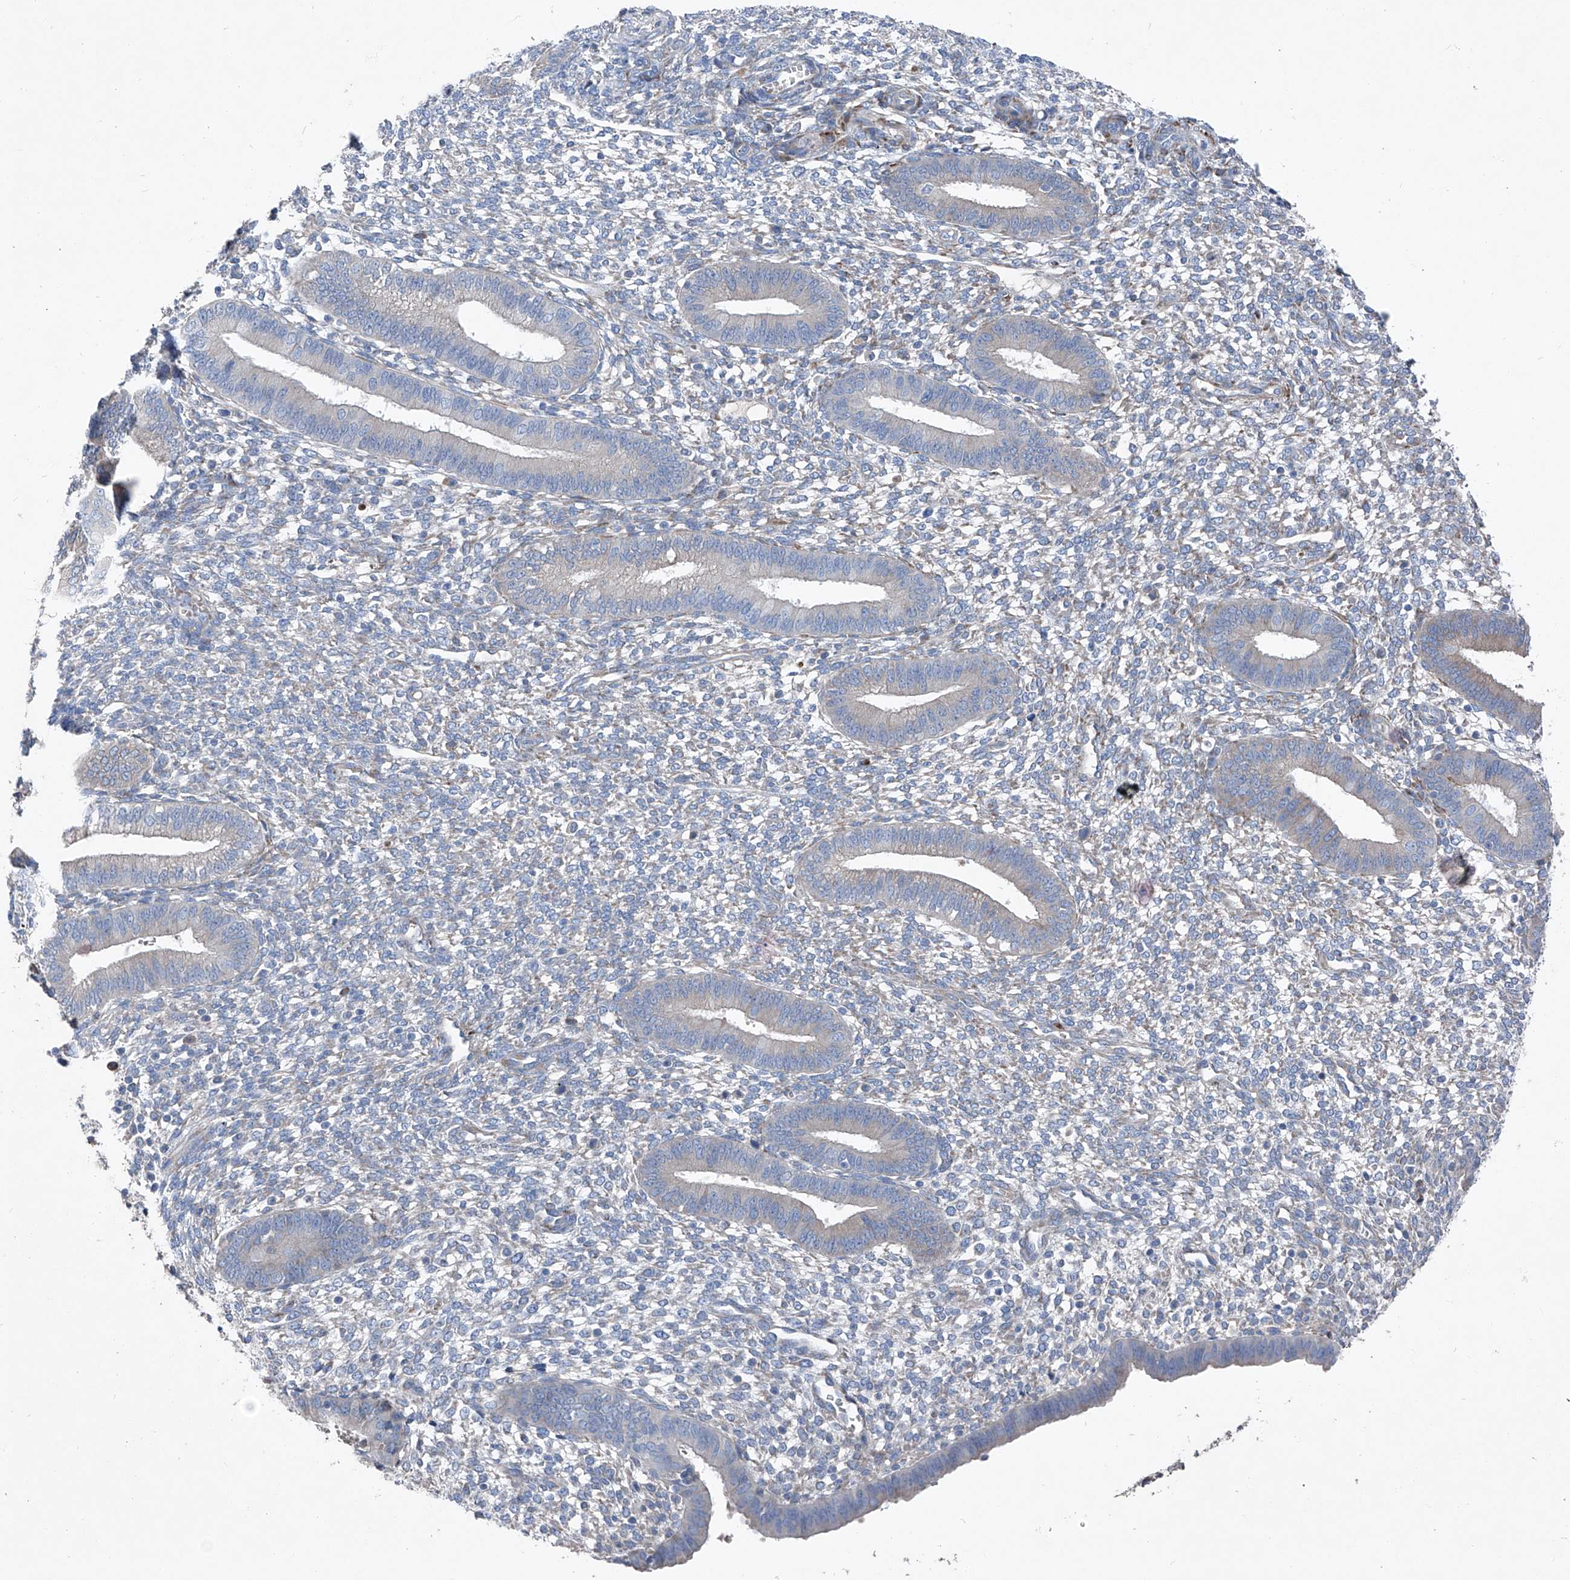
{"staining": {"intensity": "negative", "quantity": "none", "location": "none"}, "tissue": "endometrium", "cell_type": "Cells in endometrial stroma", "image_type": "normal", "snomed": [{"axis": "morphology", "description": "Normal tissue, NOS"}, {"axis": "topography", "description": "Endometrium"}], "caption": "Cells in endometrial stroma show no significant protein expression in benign endometrium.", "gene": "IFI27", "patient": {"sex": "female", "age": 46}}